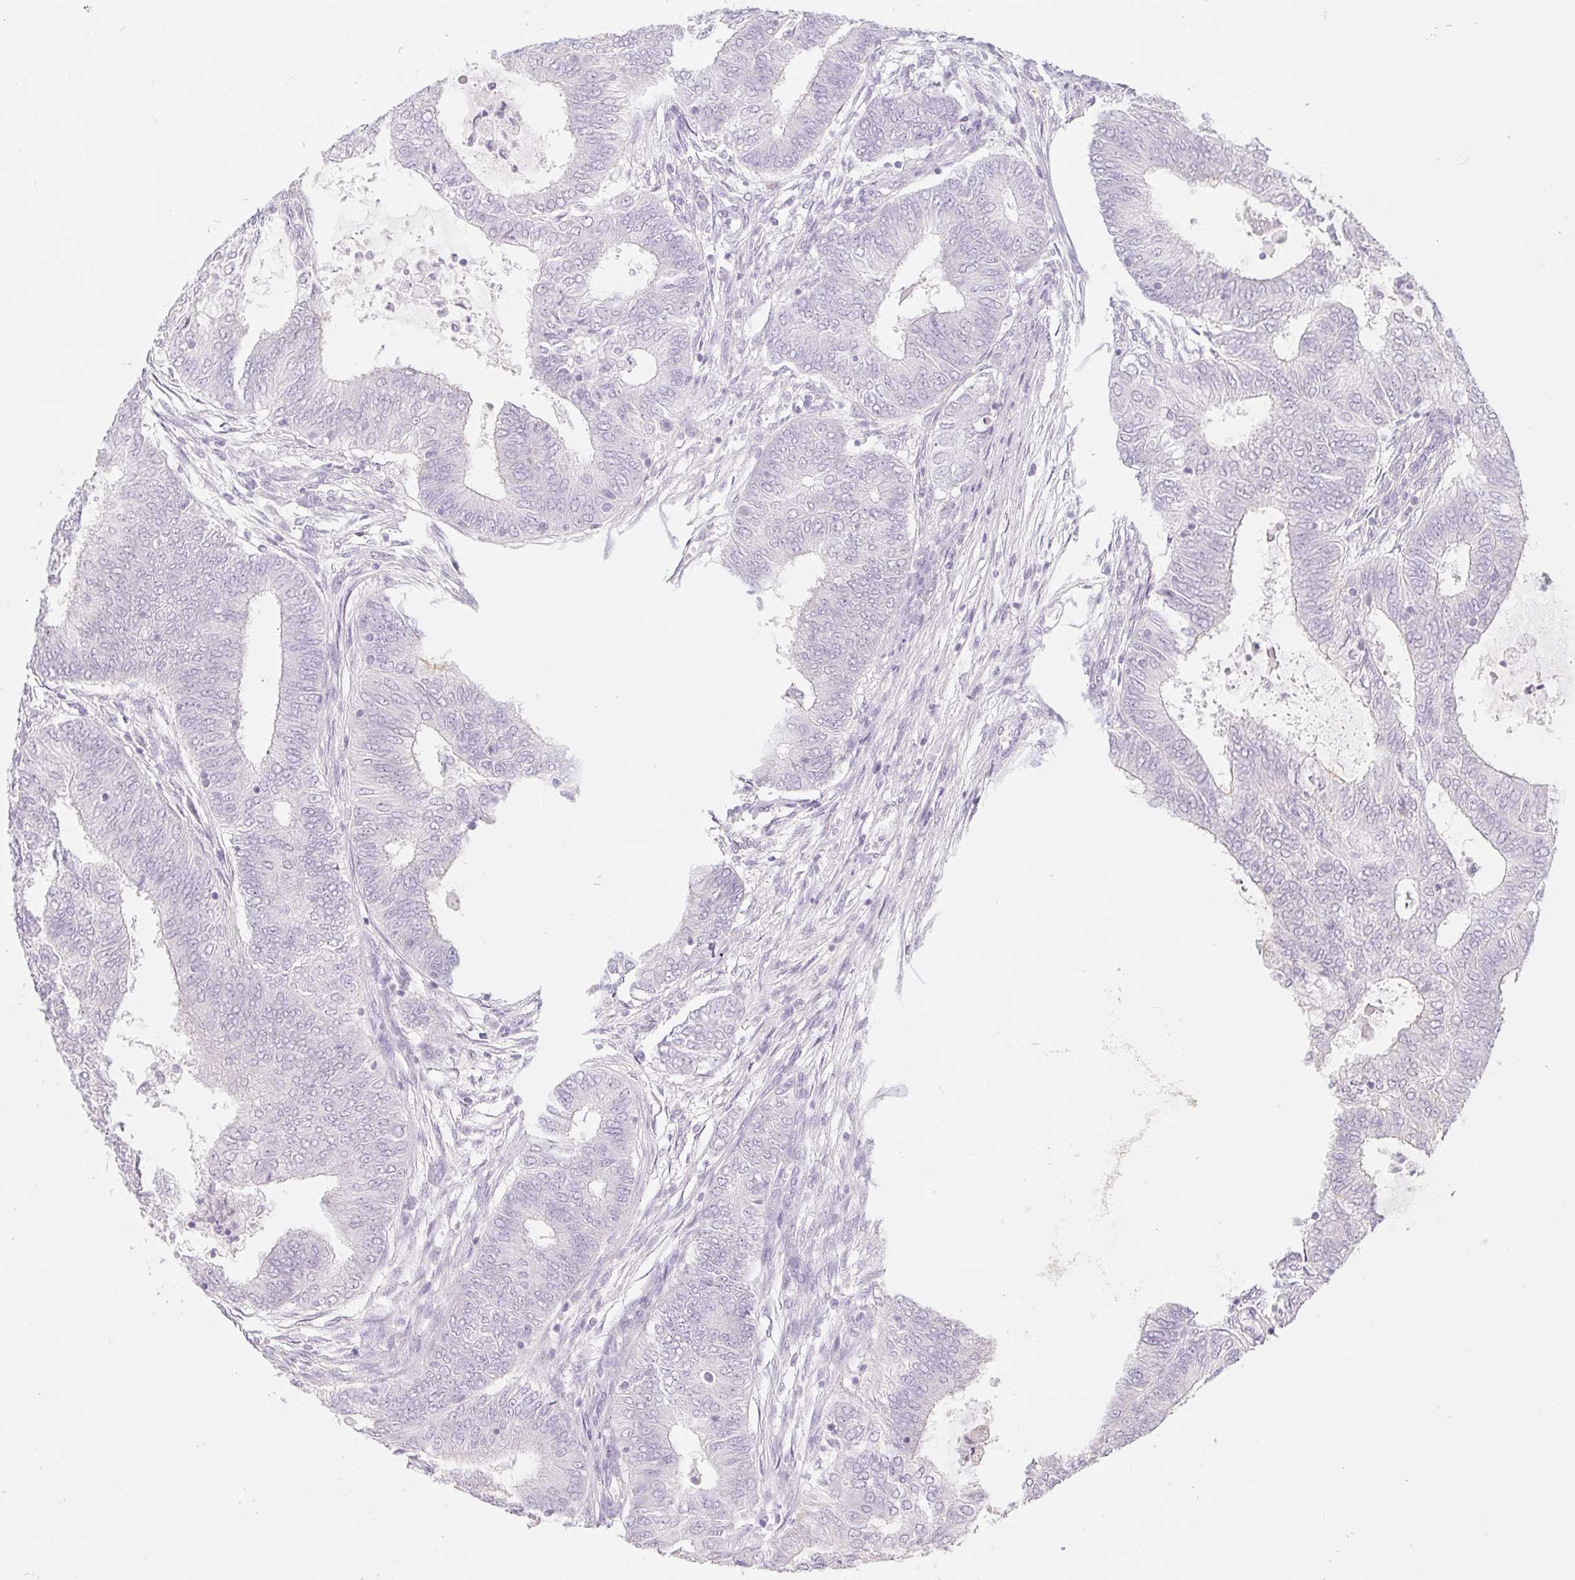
{"staining": {"intensity": "negative", "quantity": "none", "location": "none"}, "tissue": "endometrial cancer", "cell_type": "Tumor cells", "image_type": "cancer", "snomed": [{"axis": "morphology", "description": "Adenocarcinoma, NOS"}, {"axis": "topography", "description": "Endometrium"}], "caption": "IHC image of human endometrial adenocarcinoma stained for a protein (brown), which exhibits no staining in tumor cells. (Immunohistochemistry, brightfield microscopy, high magnification).", "gene": "POU1F1", "patient": {"sex": "female", "age": 62}}